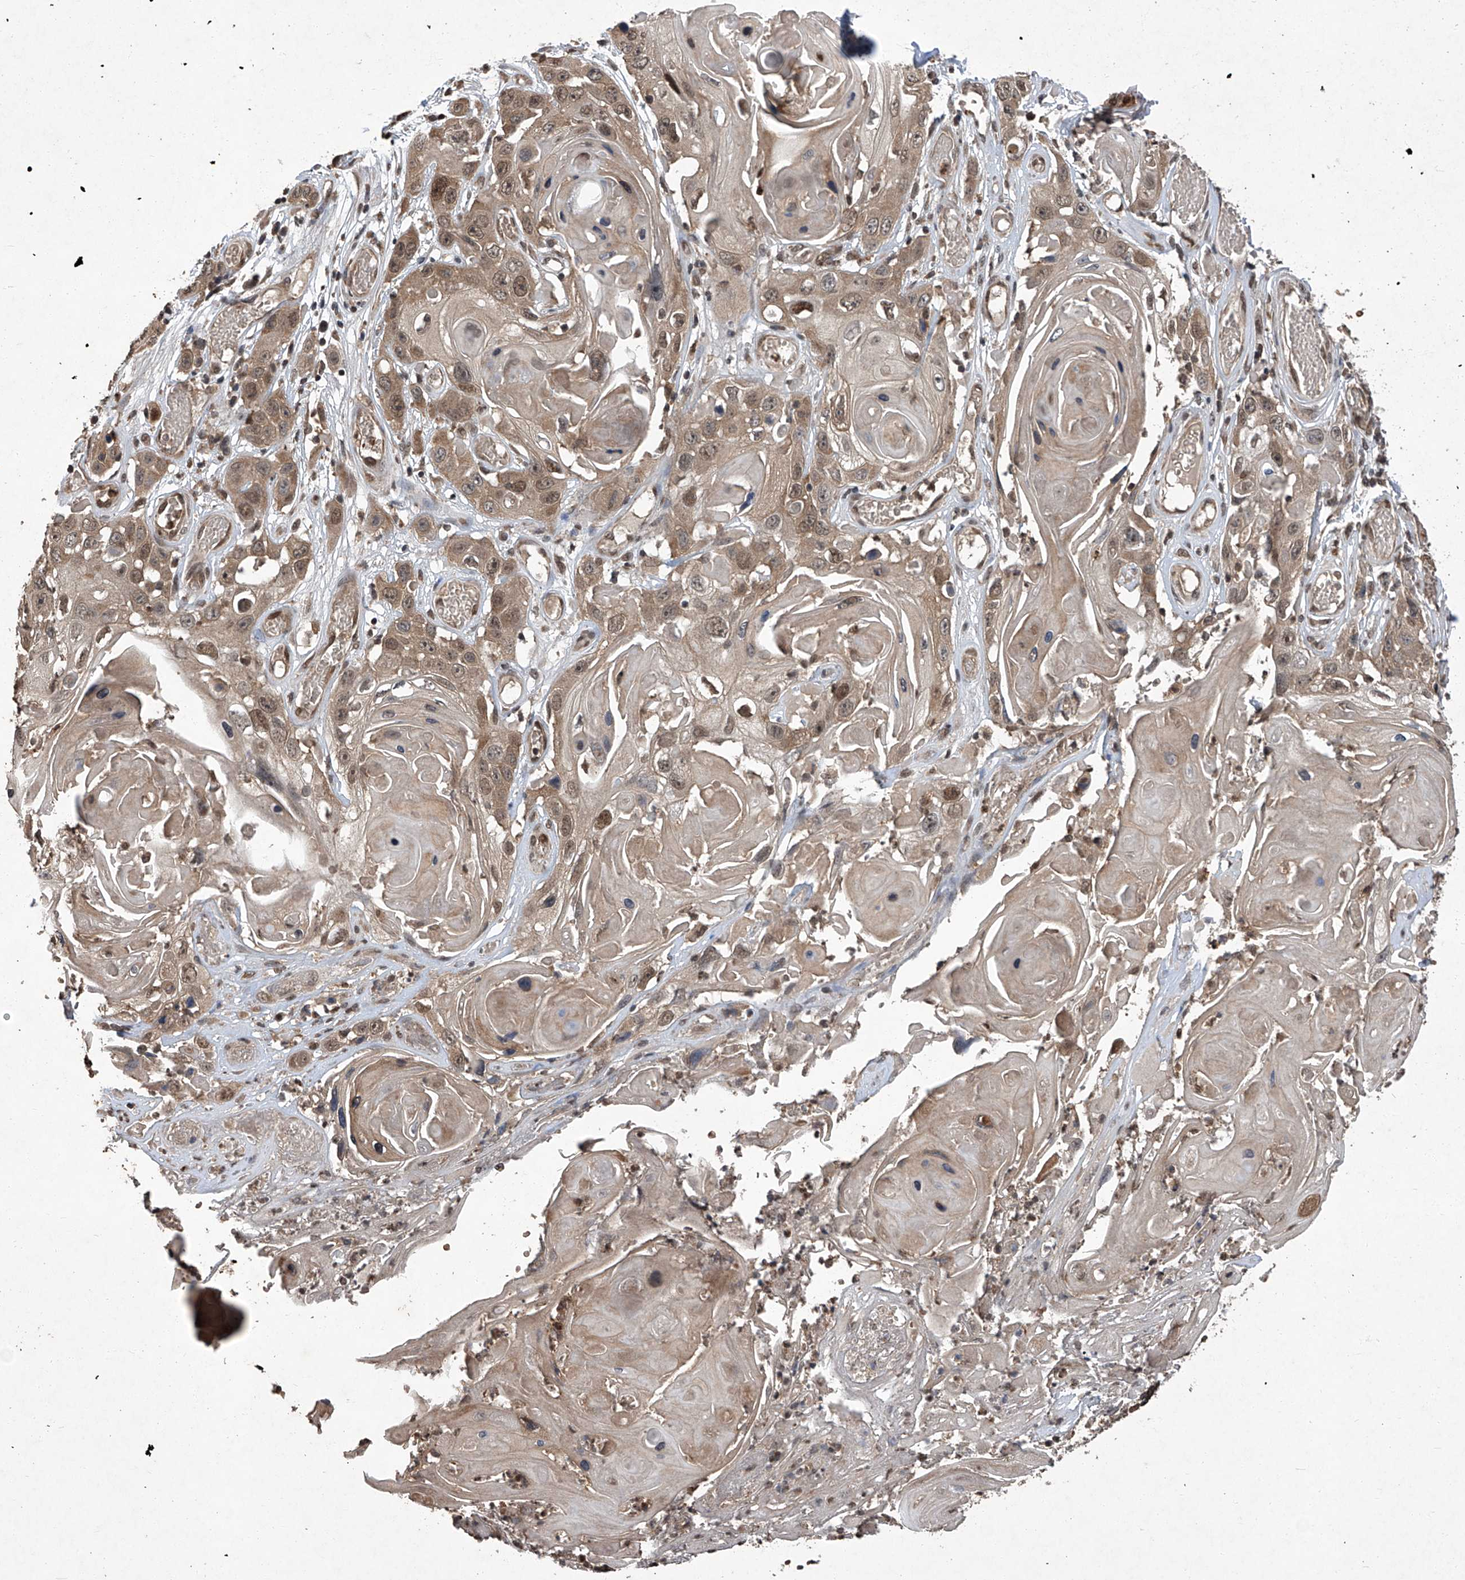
{"staining": {"intensity": "moderate", "quantity": ">75%", "location": "cytoplasmic/membranous,nuclear"}, "tissue": "skin cancer", "cell_type": "Tumor cells", "image_type": "cancer", "snomed": [{"axis": "morphology", "description": "Squamous cell carcinoma, NOS"}, {"axis": "topography", "description": "Skin"}], "caption": "Protein staining demonstrates moderate cytoplasmic/membranous and nuclear positivity in approximately >75% of tumor cells in squamous cell carcinoma (skin).", "gene": "TSNAX", "patient": {"sex": "male", "age": 55}}